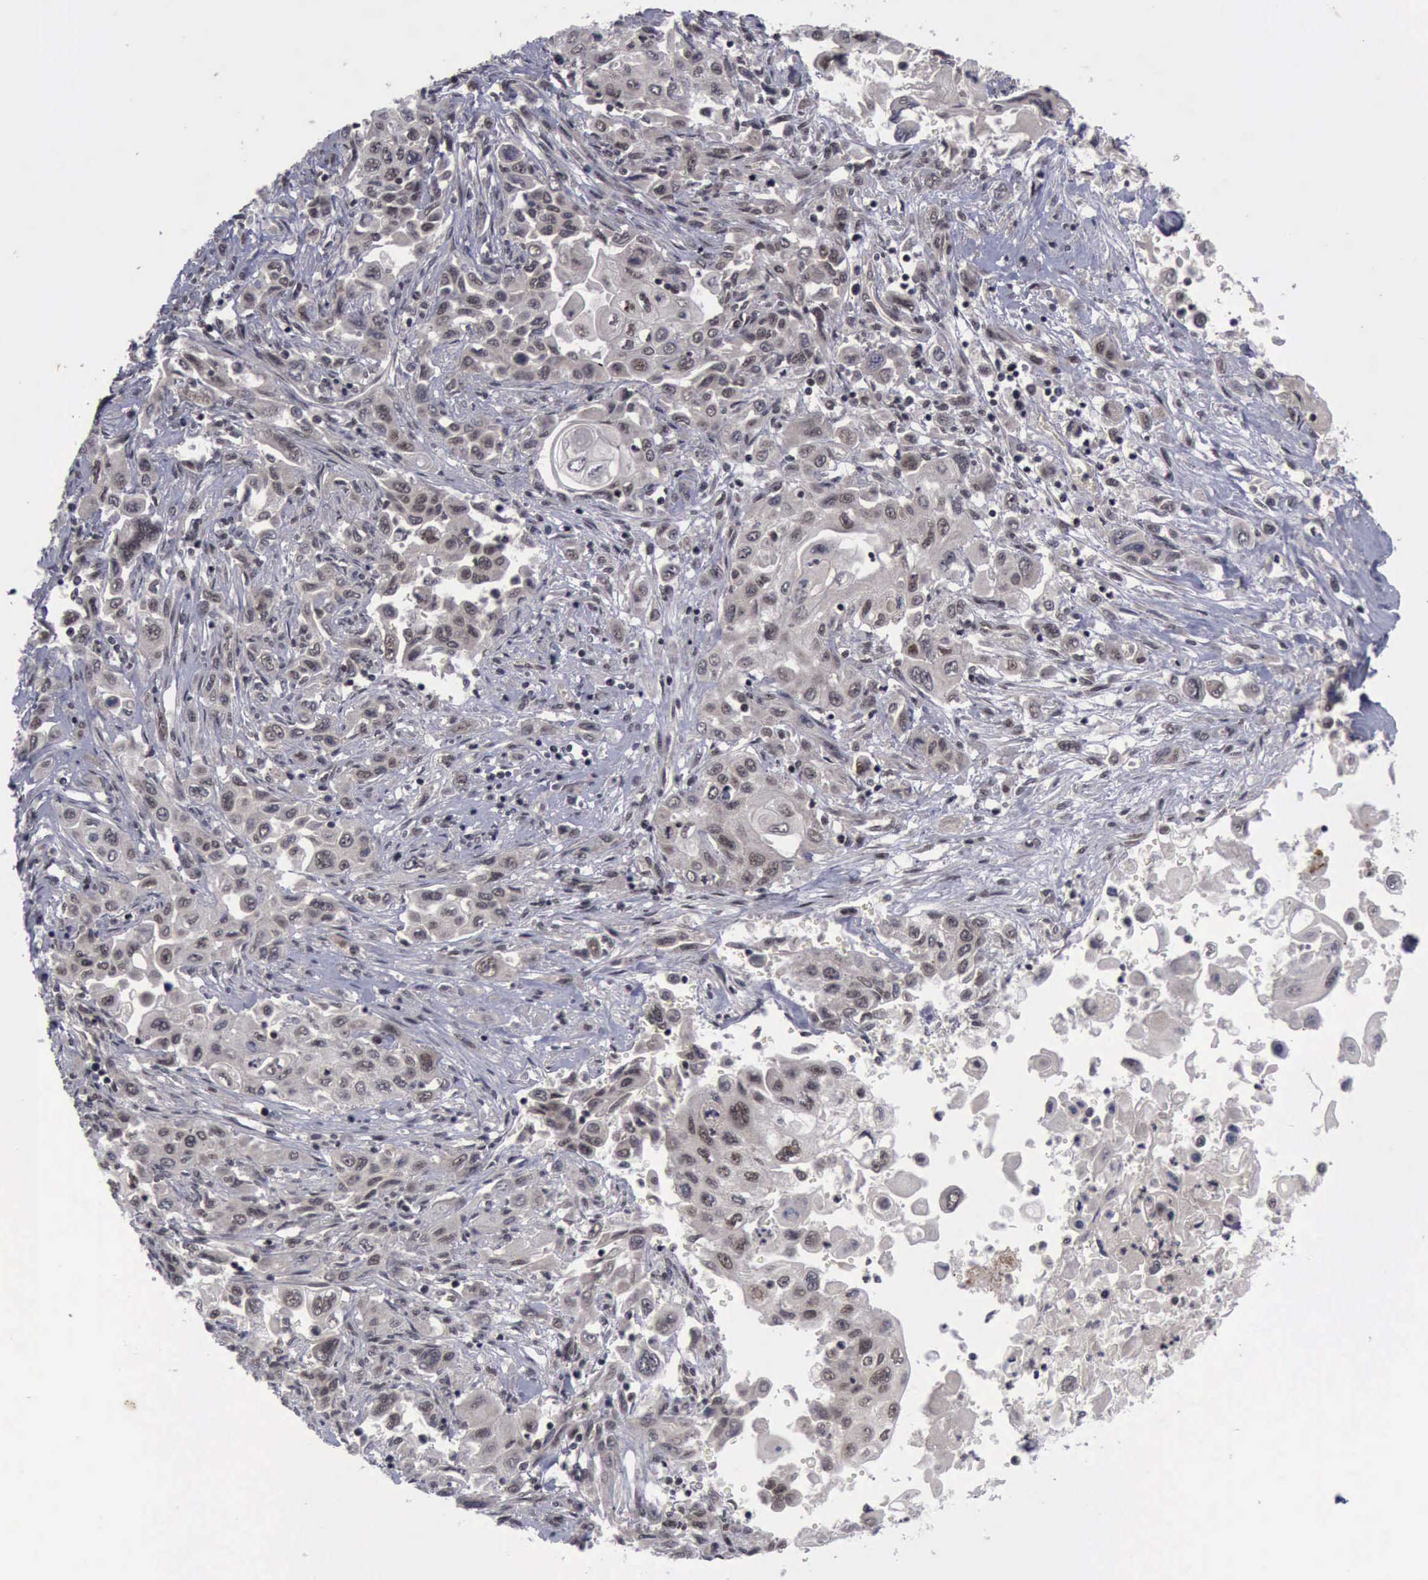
{"staining": {"intensity": "weak", "quantity": ">75%", "location": "cytoplasmic/membranous,nuclear"}, "tissue": "pancreatic cancer", "cell_type": "Tumor cells", "image_type": "cancer", "snomed": [{"axis": "morphology", "description": "Adenocarcinoma, NOS"}, {"axis": "topography", "description": "Pancreas"}], "caption": "Immunohistochemistry (IHC) image of neoplastic tissue: human pancreatic cancer (adenocarcinoma) stained using immunohistochemistry displays low levels of weak protein expression localized specifically in the cytoplasmic/membranous and nuclear of tumor cells, appearing as a cytoplasmic/membranous and nuclear brown color.", "gene": "ATM", "patient": {"sex": "male", "age": 70}}